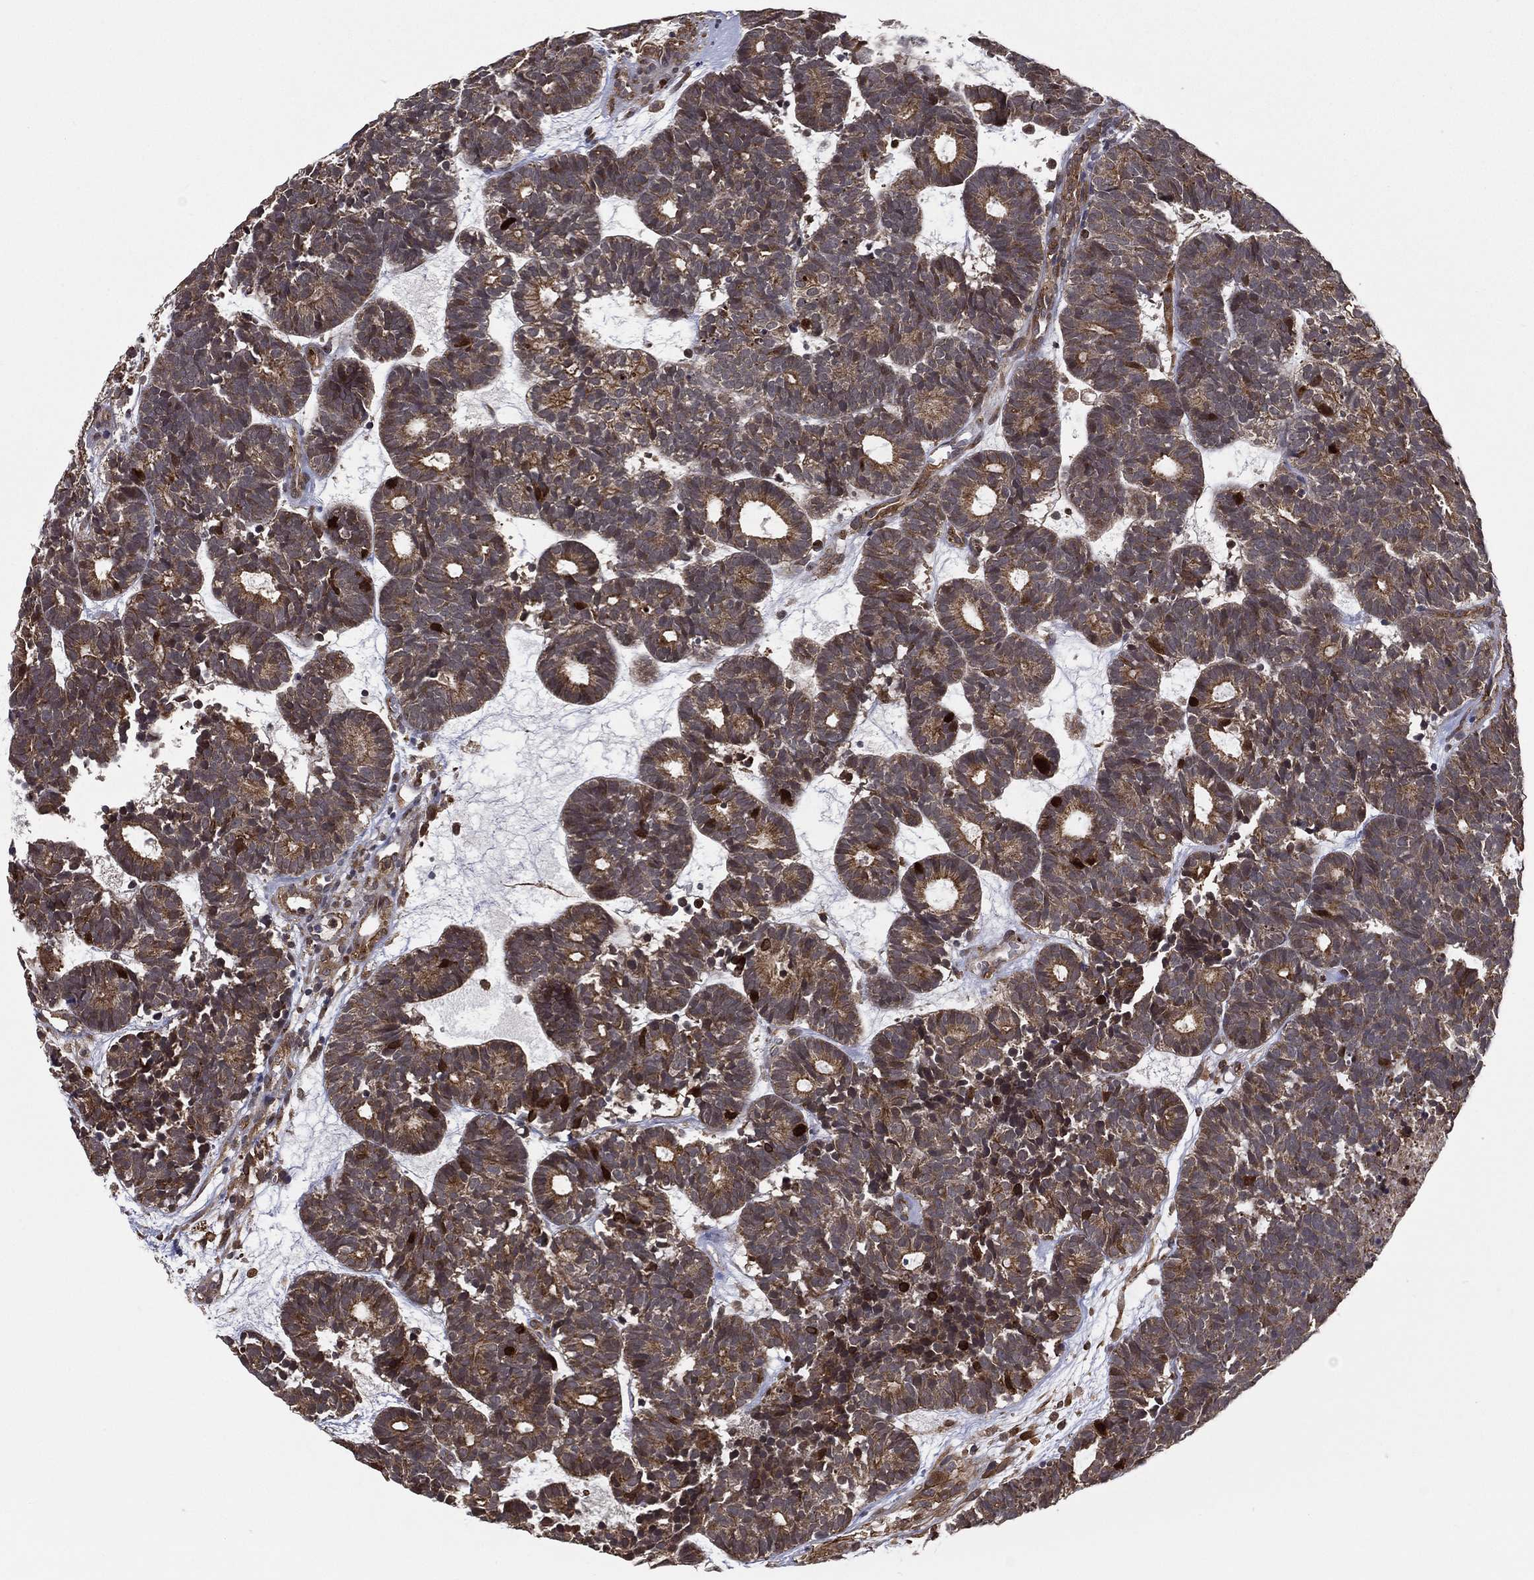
{"staining": {"intensity": "moderate", "quantity": "25%-75%", "location": "cytoplasmic/membranous"}, "tissue": "head and neck cancer", "cell_type": "Tumor cells", "image_type": "cancer", "snomed": [{"axis": "morphology", "description": "Adenocarcinoma, NOS"}, {"axis": "topography", "description": "Head-Neck"}], "caption": "Protein staining of adenocarcinoma (head and neck) tissue reveals moderate cytoplasmic/membranous expression in approximately 25%-75% of tumor cells.", "gene": "UACA", "patient": {"sex": "female", "age": 81}}